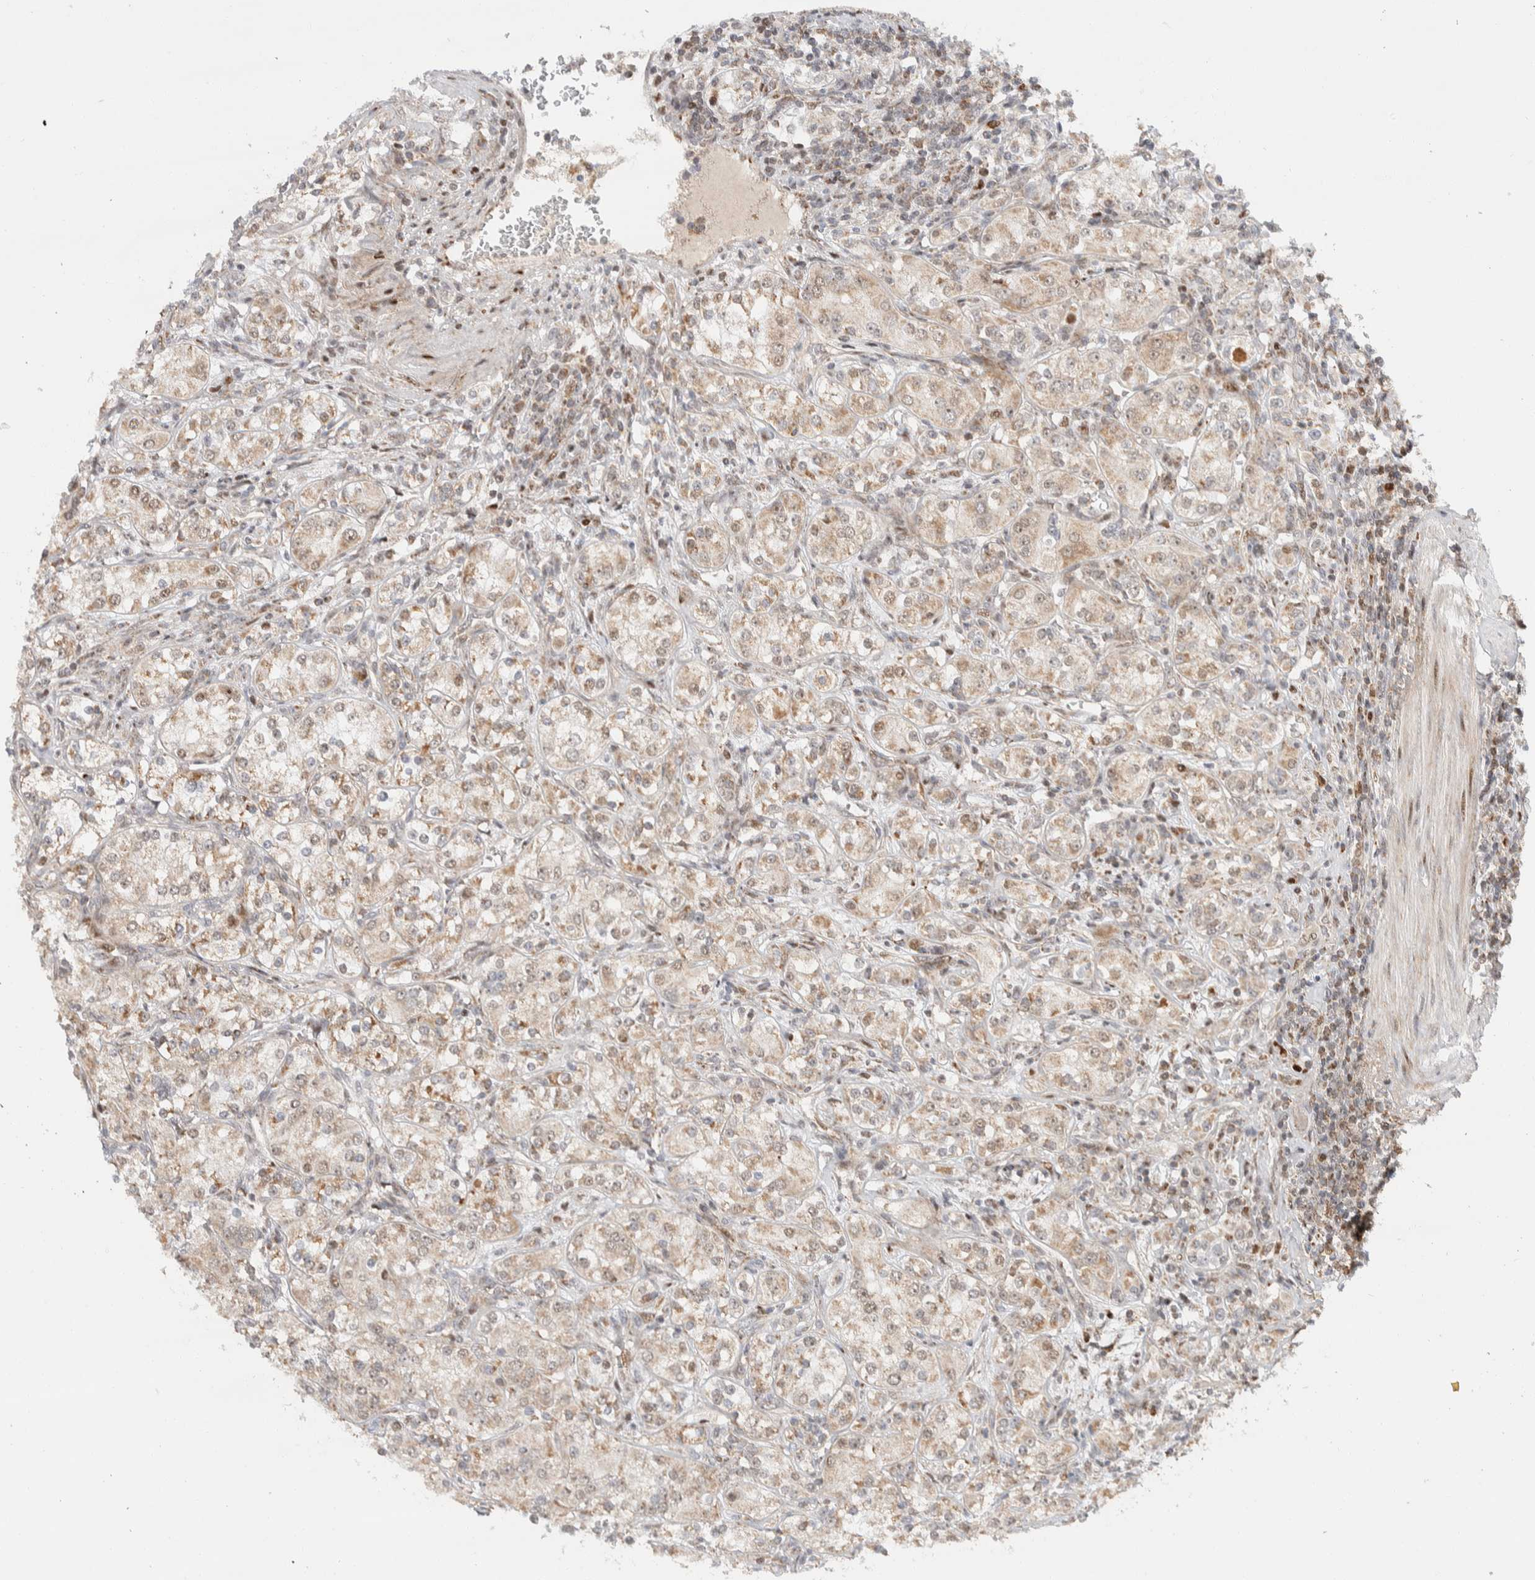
{"staining": {"intensity": "moderate", "quantity": "25%-75%", "location": "cytoplasmic/membranous"}, "tissue": "renal cancer", "cell_type": "Tumor cells", "image_type": "cancer", "snomed": [{"axis": "morphology", "description": "Adenocarcinoma, NOS"}, {"axis": "topography", "description": "Kidney"}], "caption": "Moderate cytoplasmic/membranous protein expression is seen in approximately 25%-75% of tumor cells in adenocarcinoma (renal).", "gene": "TSPAN32", "patient": {"sex": "male", "age": 77}}